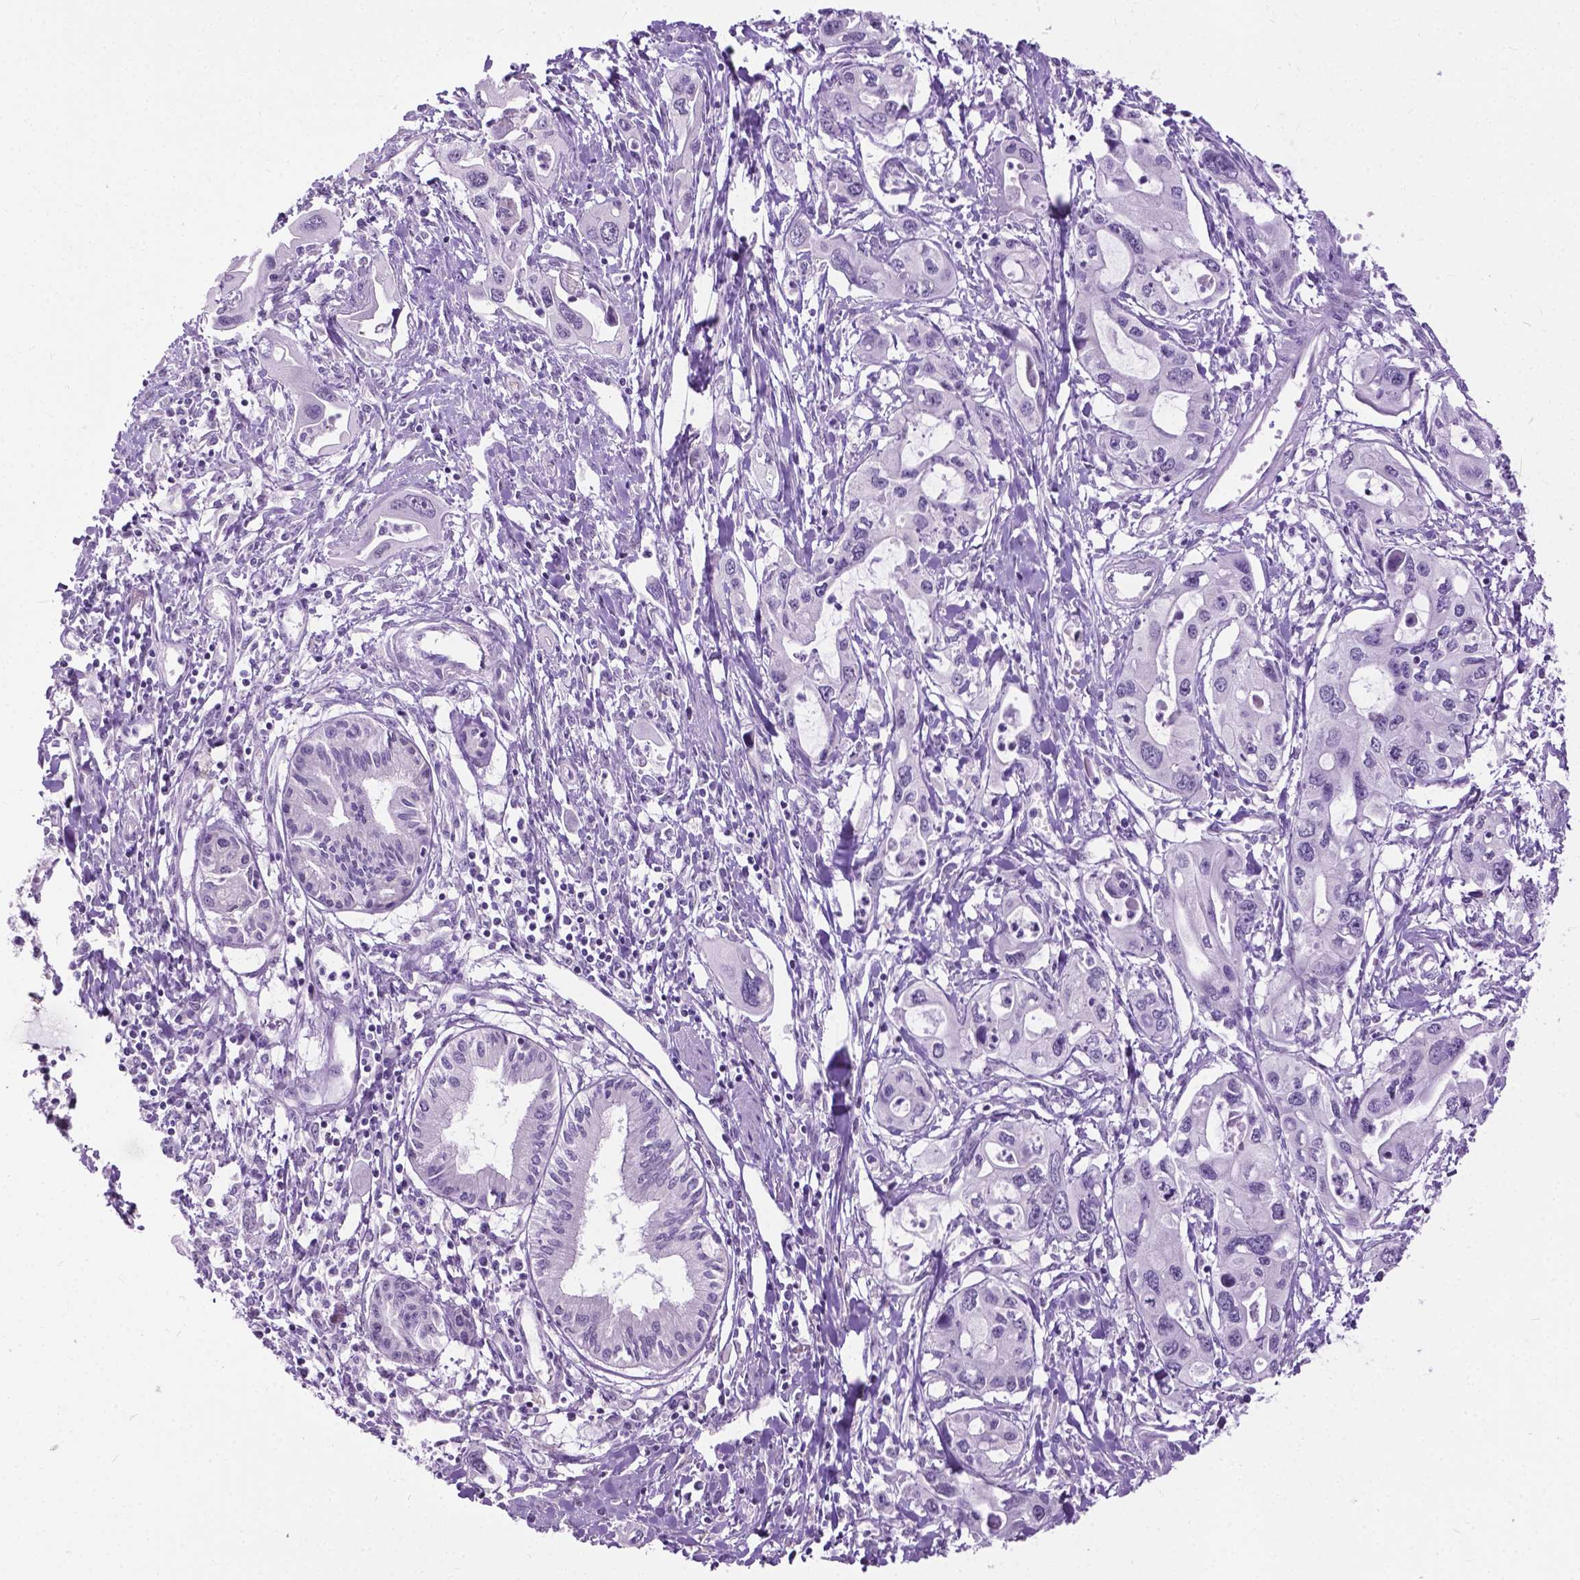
{"staining": {"intensity": "negative", "quantity": "none", "location": "none"}, "tissue": "pancreatic cancer", "cell_type": "Tumor cells", "image_type": "cancer", "snomed": [{"axis": "morphology", "description": "Adenocarcinoma, NOS"}, {"axis": "topography", "description": "Pancreas"}], "caption": "This is an IHC photomicrograph of adenocarcinoma (pancreatic). There is no expression in tumor cells.", "gene": "GPR37L1", "patient": {"sex": "male", "age": 60}}